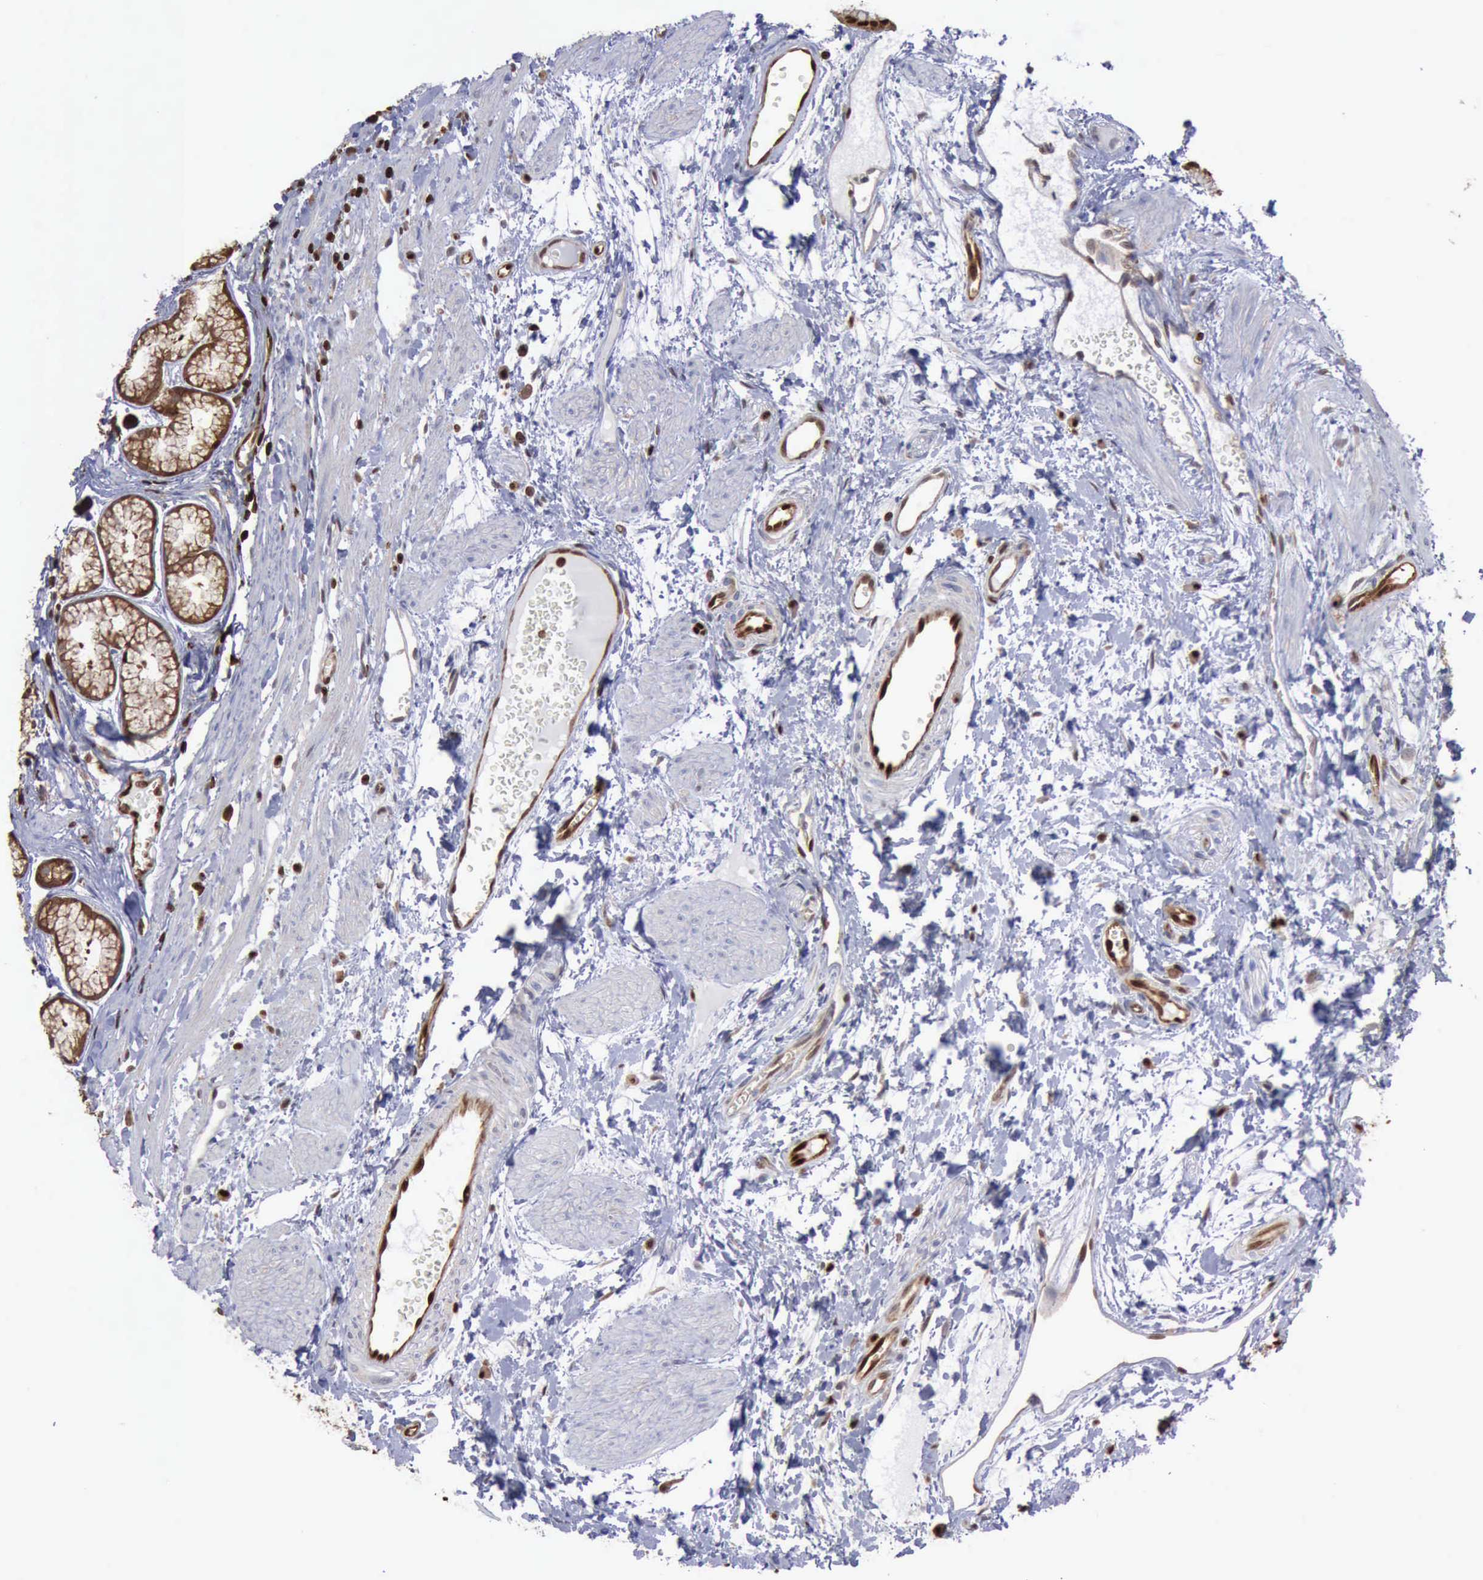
{"staining": {"intensity": "strong", "quantity": ">75%", "location": "cytoplasmic/membranous,nuclear"}, "tissue": "stomach", "cell_type": "Glandular cells", "image_type": "normal", "snomed": [{"axis": "morphology", "description": "Normal tissue, NOS"}, {"axis": "topography", "description": "Stomach"}], "caption": "Immunohistochemistry photomicrograph of normal stomach: human stomach stained using immunohistochemistry exhibits high levels of strong protein expression localized specifically in the cytoplasmic/membranous,nuclear of glandular cells, appearing as a cytoplasmic/membranous,nuclear brown color.", "gene": "PDCD4", "patient": {"sex": "male", "age": 42}}